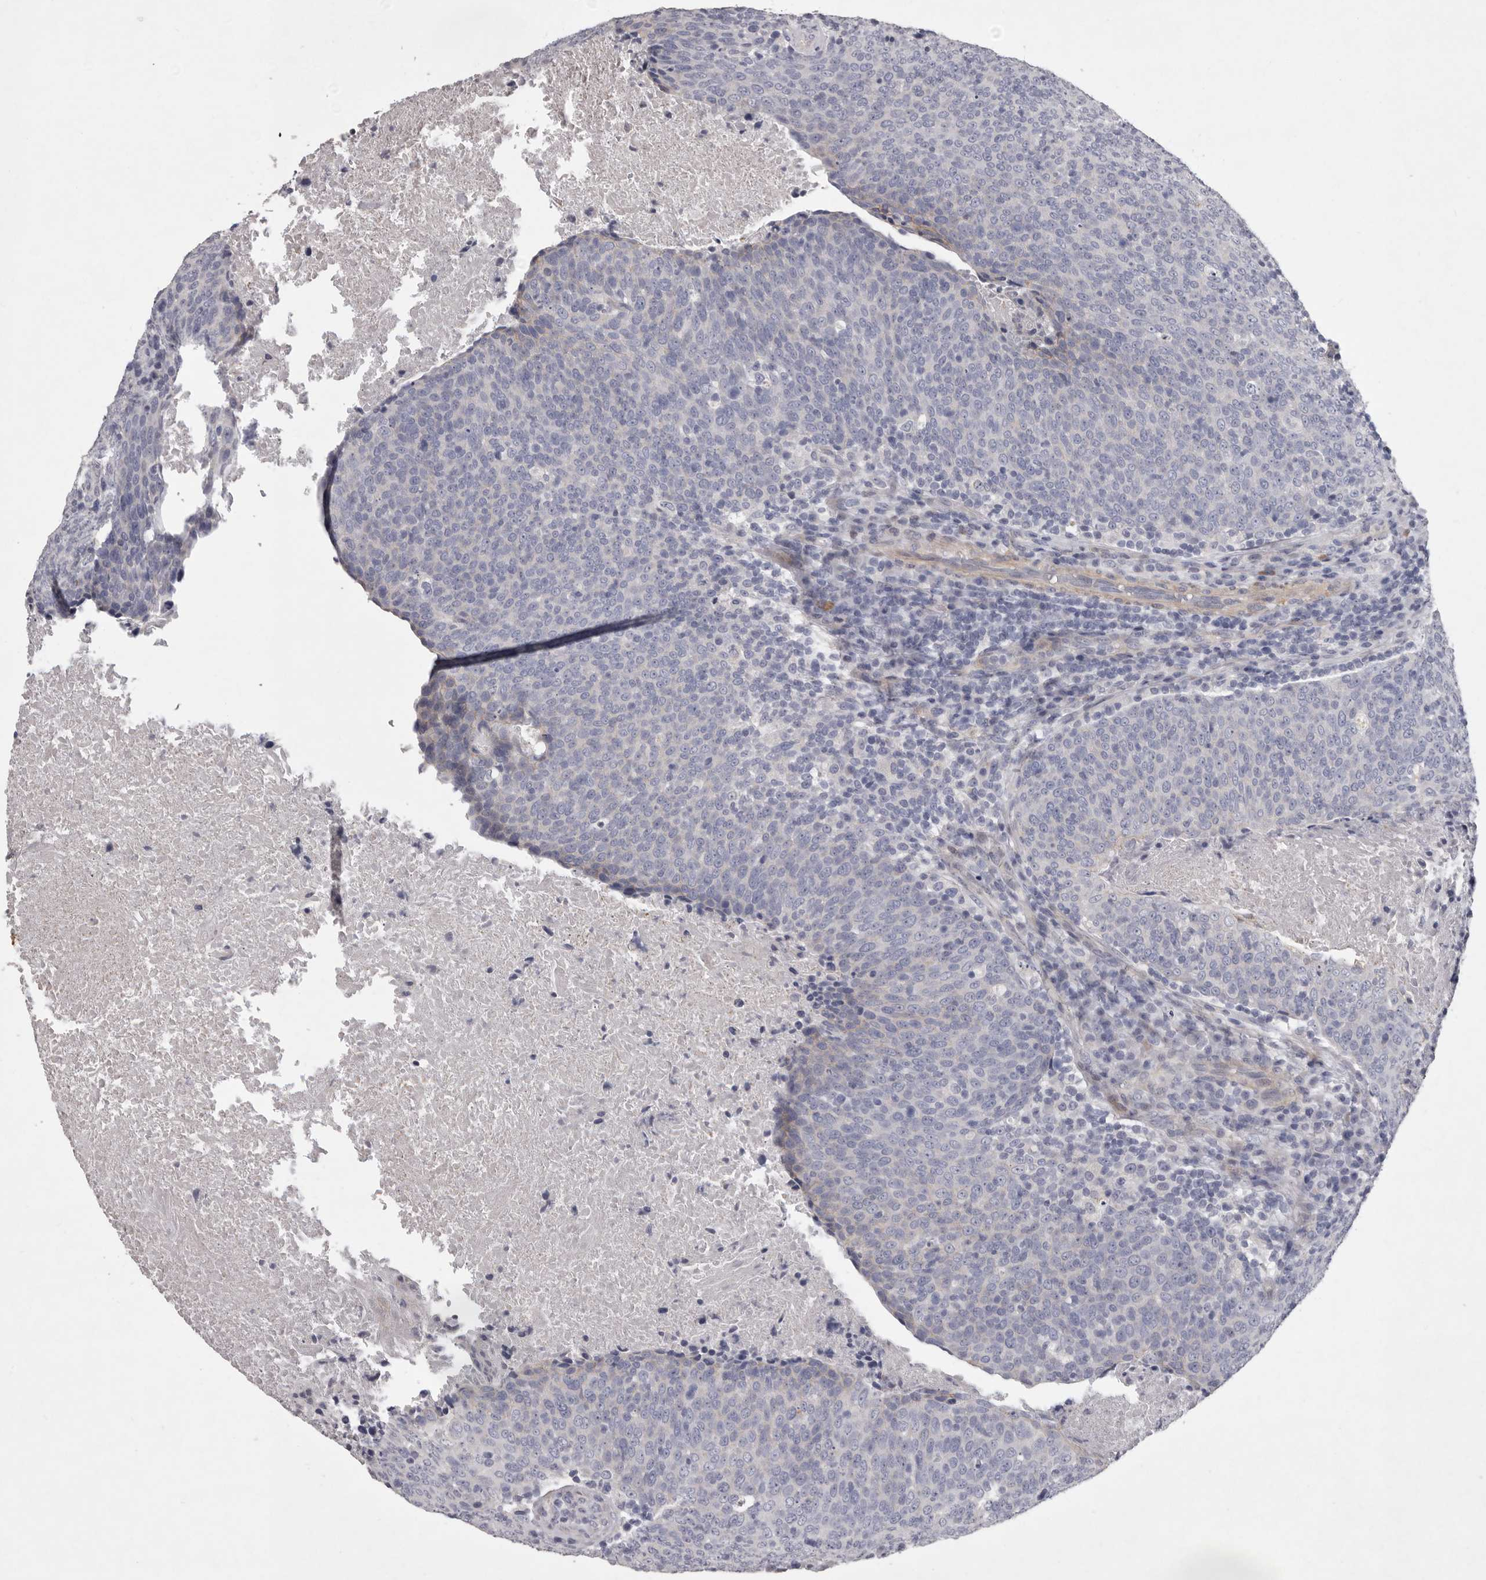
{"staining": {"intensity": "negative", "quantity": "none", "location": "none"}, "tissue": "head and neck cancer", "cell_type": "Tumor cells", "image_type": "cancer", "snomed": [{"axis": "morphology", "description": "Squamous cell carcinoma, NOS"}, {"axis": "morphology", "description": "Squamous cell carcinoma, metastatic, NOS"}, {"axis": "topography", "description": "Lymph node"}, {"axis": "topography", "description": "Head-Neck"}], "caption": "The photomicrograph demonstrates no staining of tumor cells in head and neck cancer.", "gene": "NKAIN4", "patient": {"sex": "male", "age": 62}}